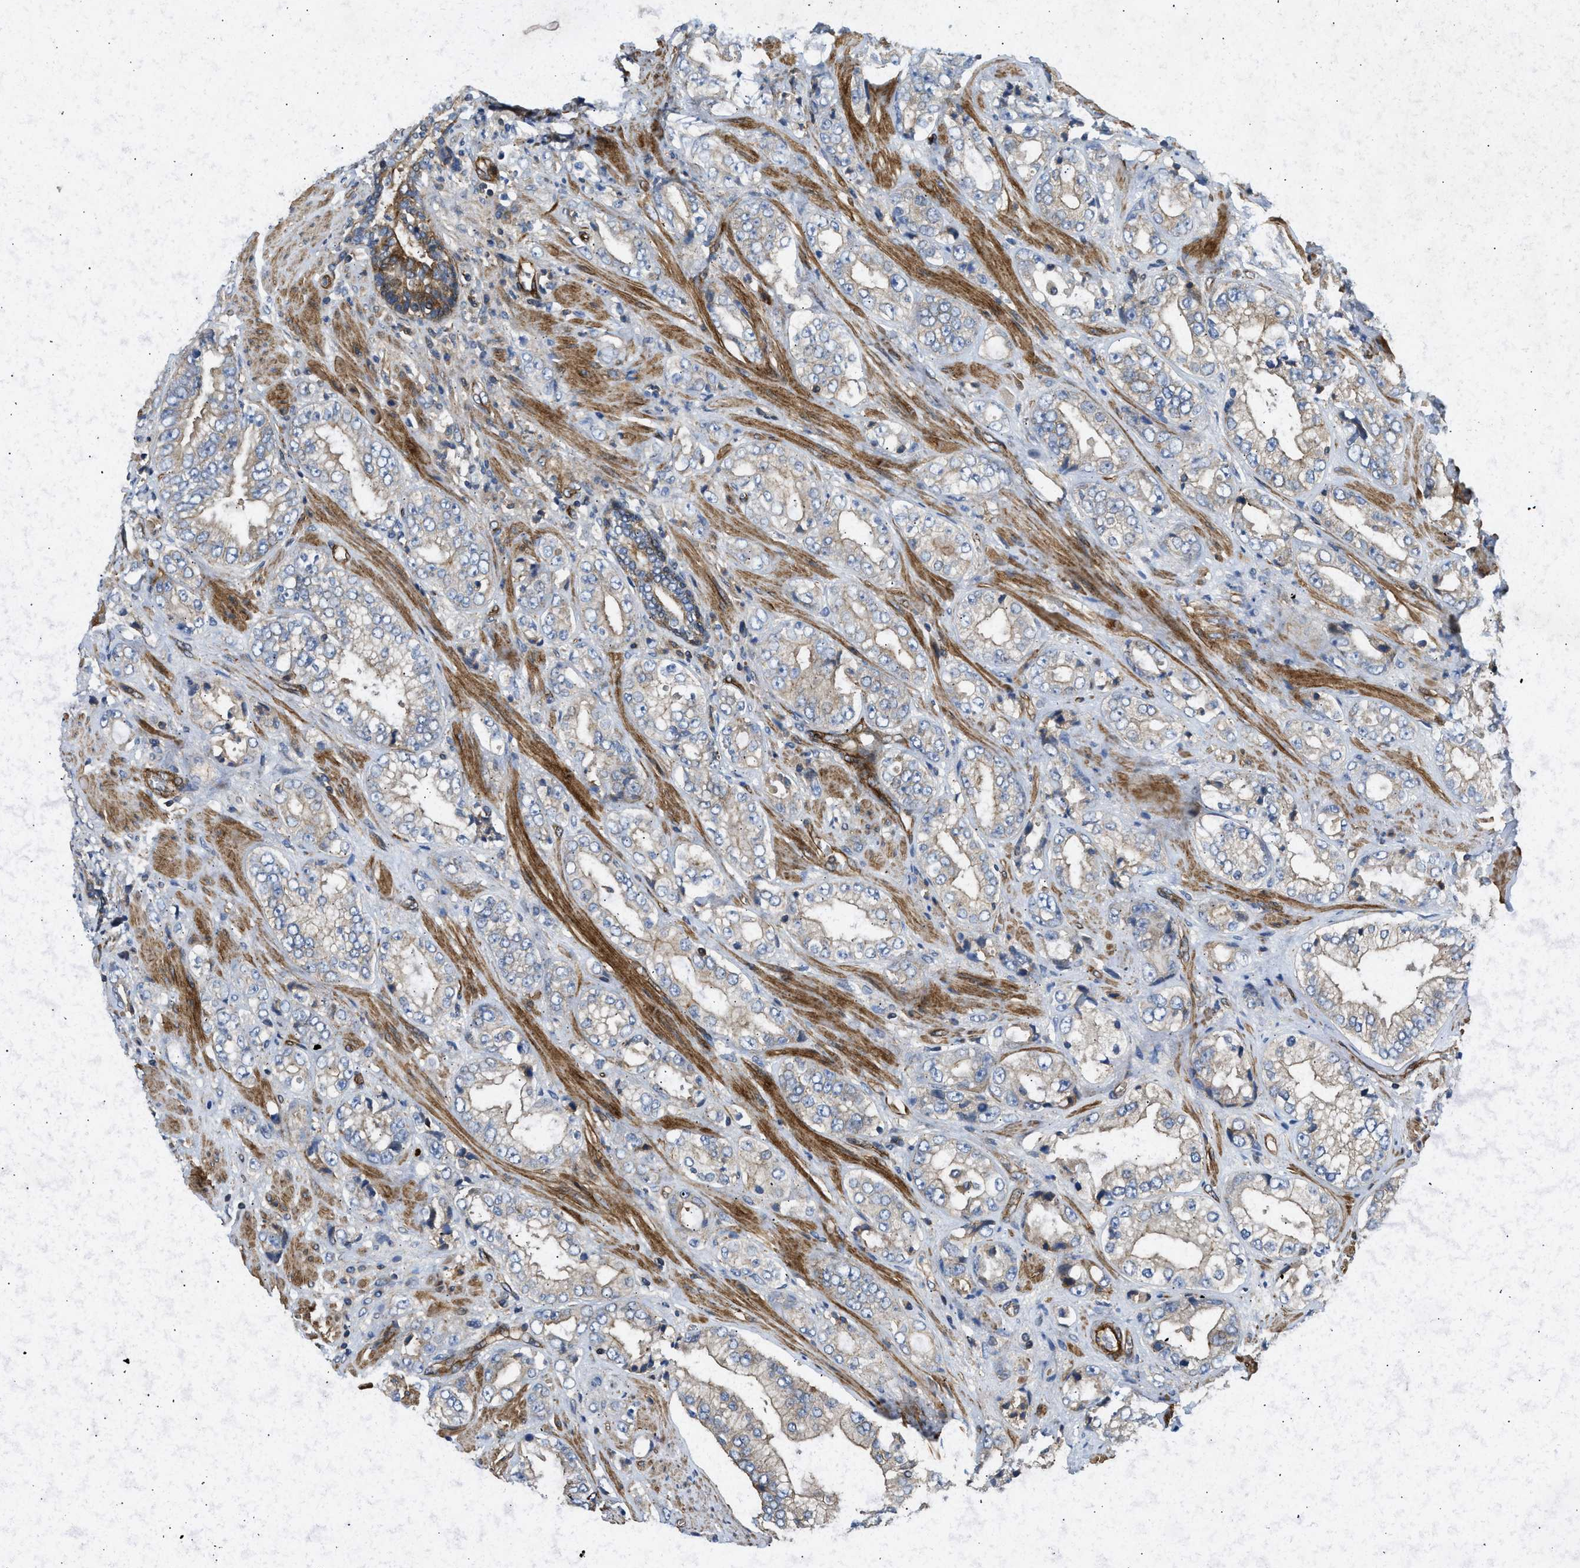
{"staining": {"intensity": "weak", "quantity": "25%-75%", "location": "cytoplasmic/membranous"}, "tissue": "prostate cancer", "cell_type": "Tumor cells", "image_type": "cancer", "snomed": [{"axis": "morphology", "description": "Adenocarcinoma, High grade"}, {"axis": "topography", "description": "Prostate"}], "caption": "High-magnification brightfield microscopy of prostate cancer (high-grade adenocarcinoma) stained with DAB (3,3'-diaminobenzidine) (brown) and counterstained with hematoxylin (blue). tumor cells exhibit weak cytoplasmic/membranous staining is present in about25%-75% of cells.", "gene": "NYNRIN", "patient": {"sex": "male", "age": 61}}